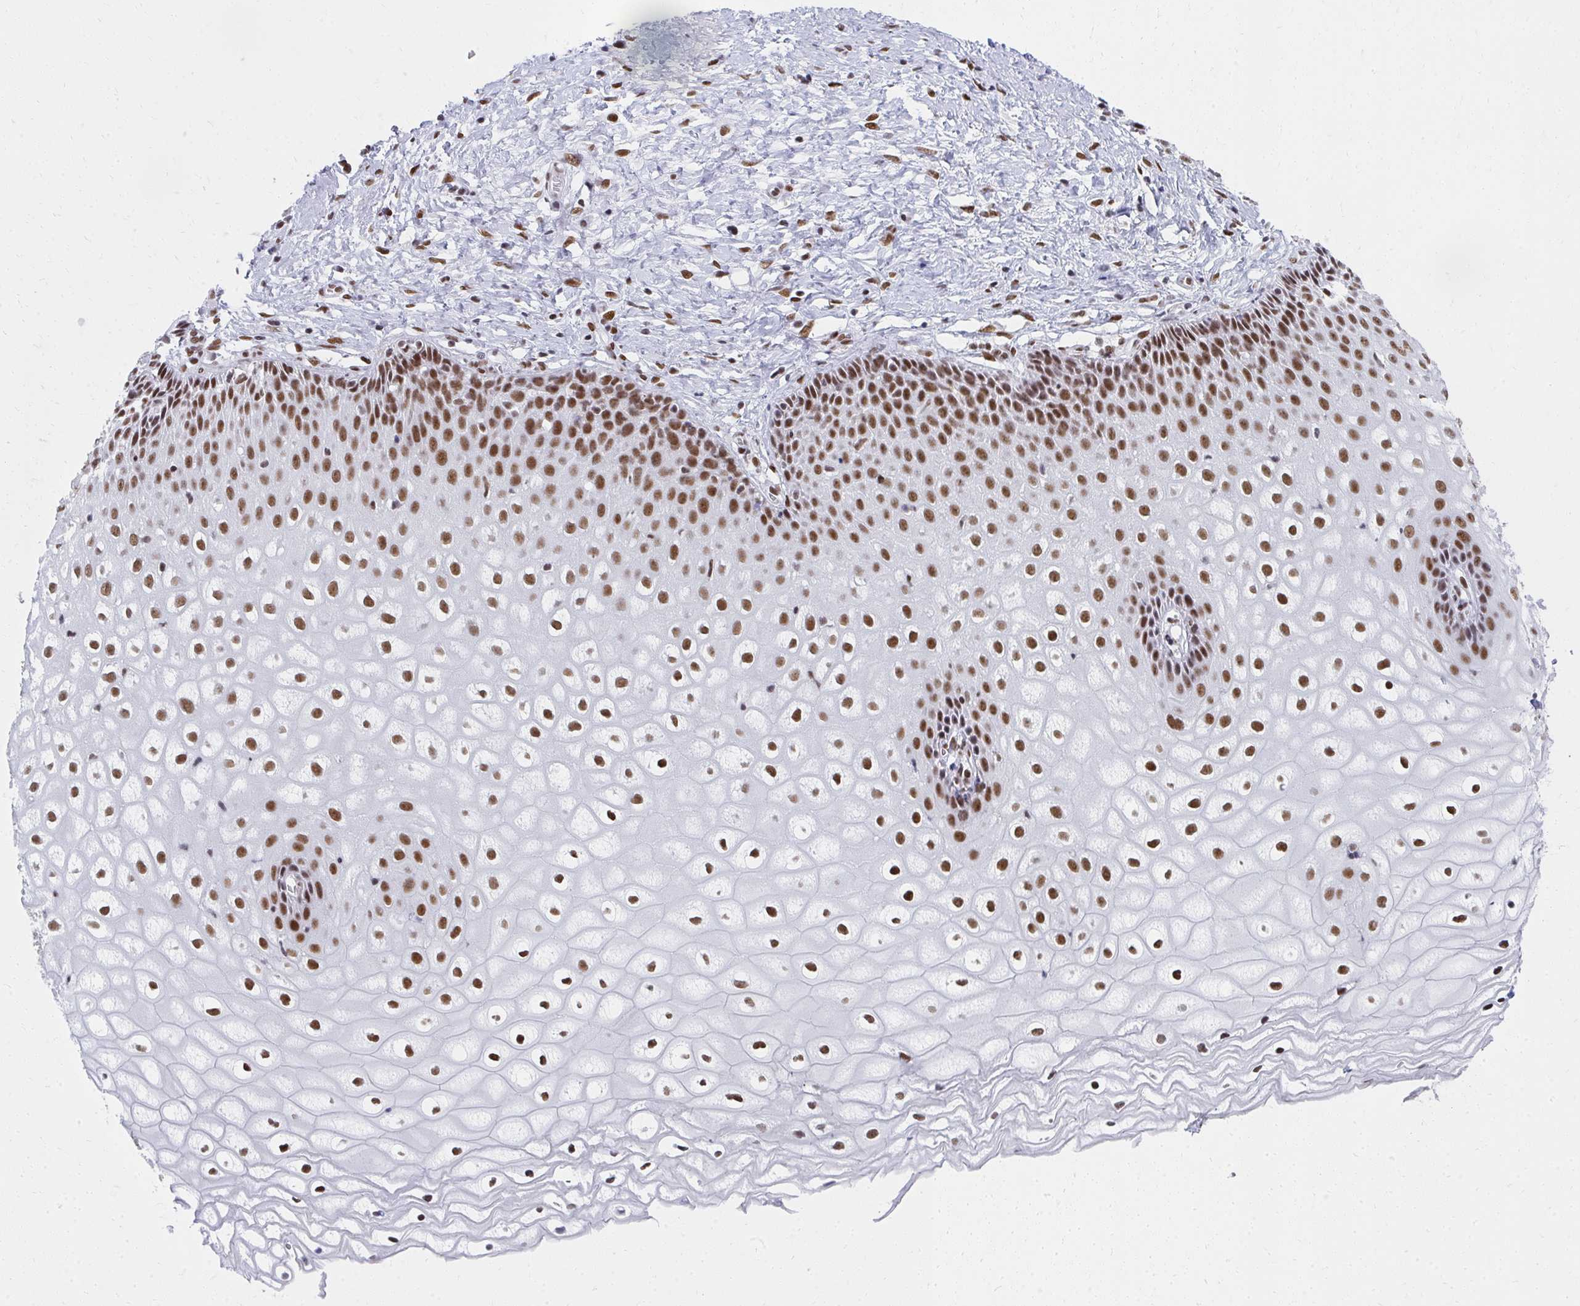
{"staining": {"intensity": "moderate", "quantity": ">75%", "location": "nuclear"}, "tissue": "cervix", "cell_type": "Glandular cells", "image_type": "normal", "snomed": [{"axis": "morphology", "description": "Normal tissue, NOS"}, {"axis": "topography", "description": "Cervix"}], "caption": "The histopathology image exhibits staining of normal cervix, revealing moderate nuclear protein staining (brown color) within glandular cells. Nuclei are stained in blue.", "gene": "CREBBP", "patient": {"sex": "female", "age": 36}}